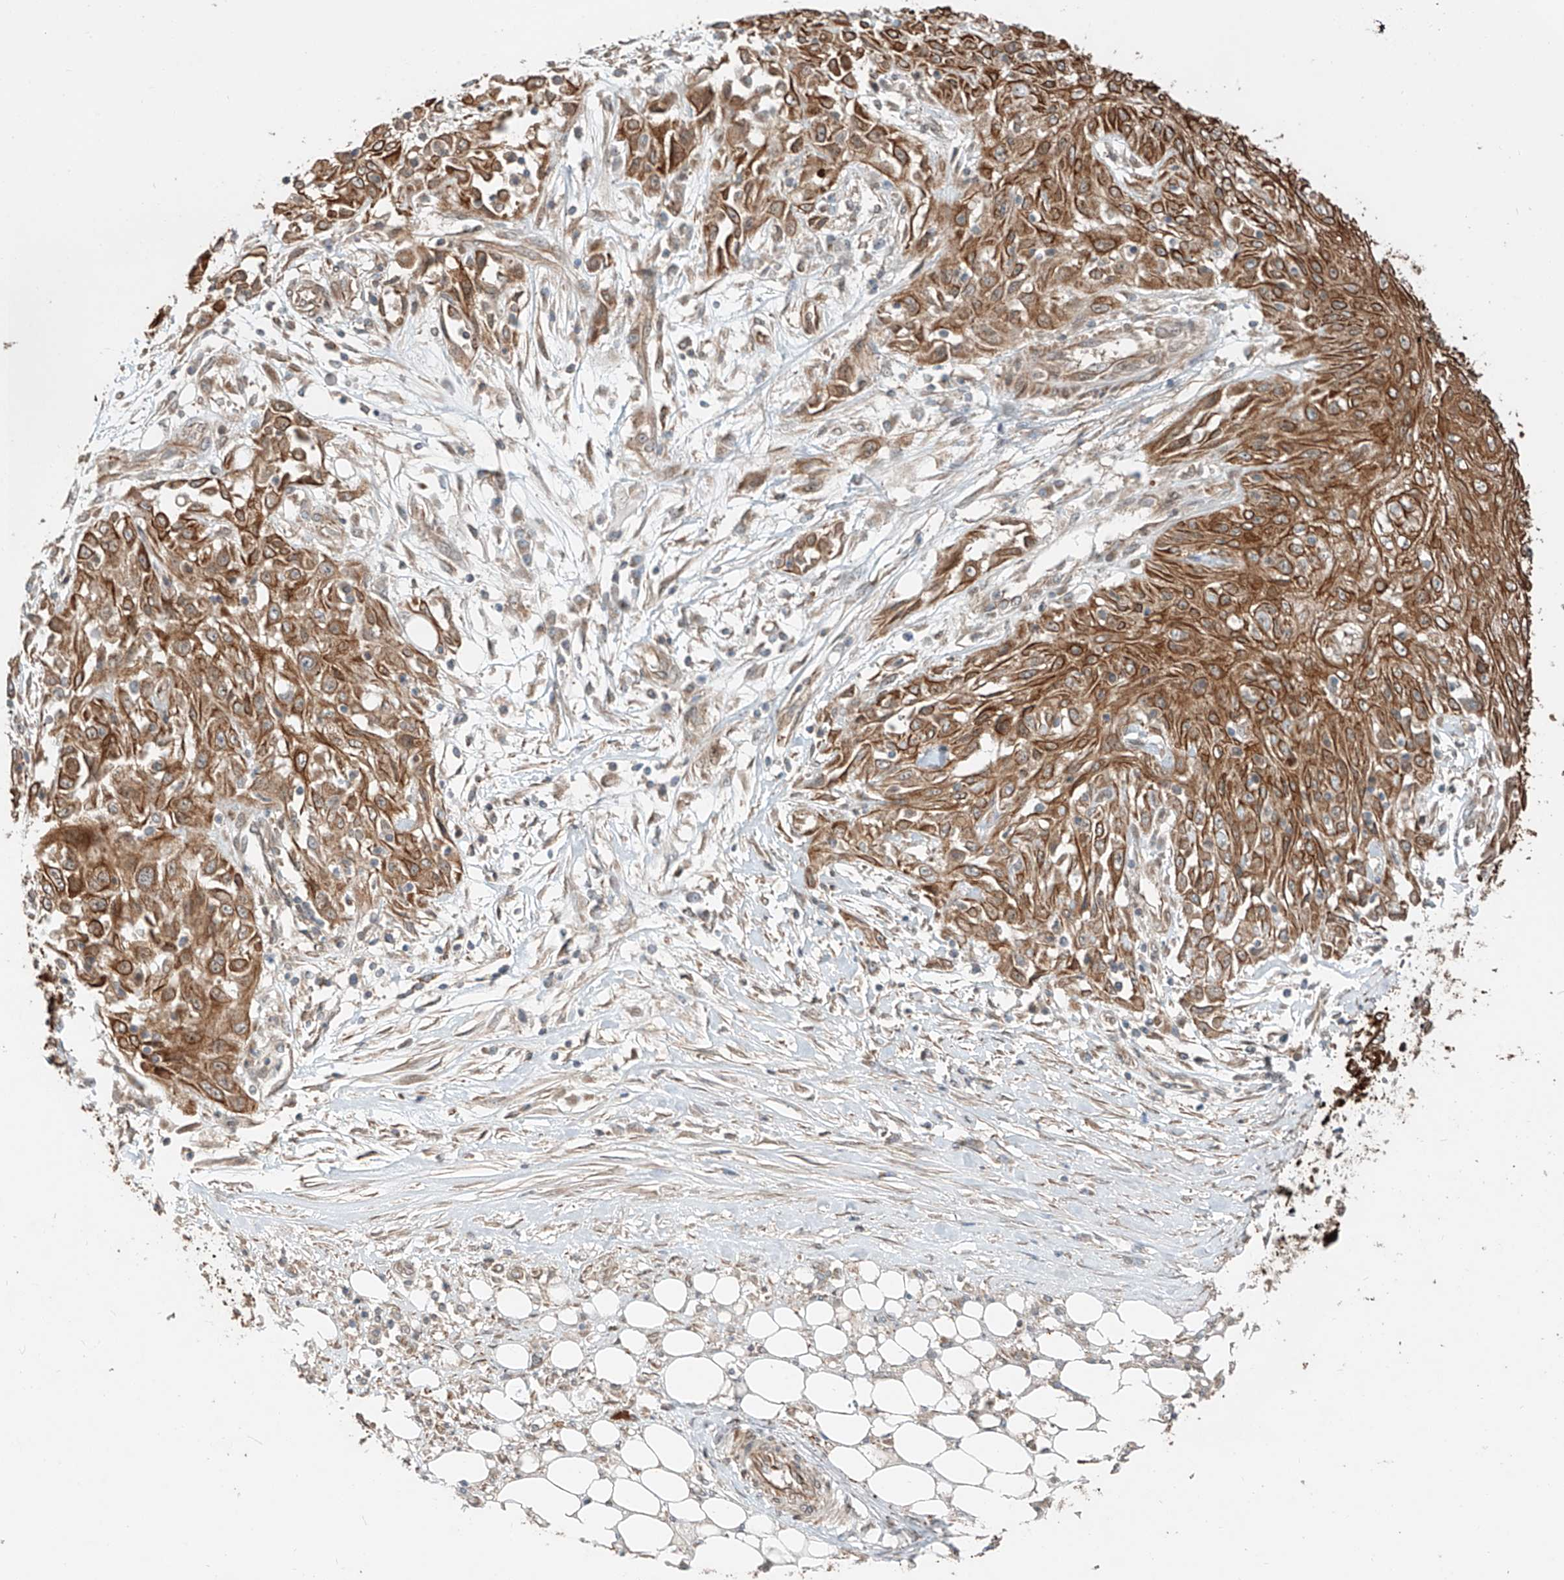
{"staining": {"intensity": "moderate", "quantity": ">75%", "location": "cytoplasmic/membranous"}, "tissue": "skin cancer", "cell_type": "Tumor cells", "image_type": "cancer", "snomed": [{"axis": "morphology", "description": "Squamous cell carcinoma, NOS"}, {"axis": "morphology", "description": "Squamous cell carcinoma, metastatic, NOS"}, {"axis": "topography", "description": "Skin"}, {"axis": "topography", "description": "Lymph node"}], "caption": "Approximately >75% of tumor cells in skin cancer (metastatic squamous cell carcinoma) demonstrate moderate cytoplasmic/membranous protein staining as visualized by brown immunohistochemical staining.", "gene": "CEP162", "patient": {"sex": "male", "age": 75}}